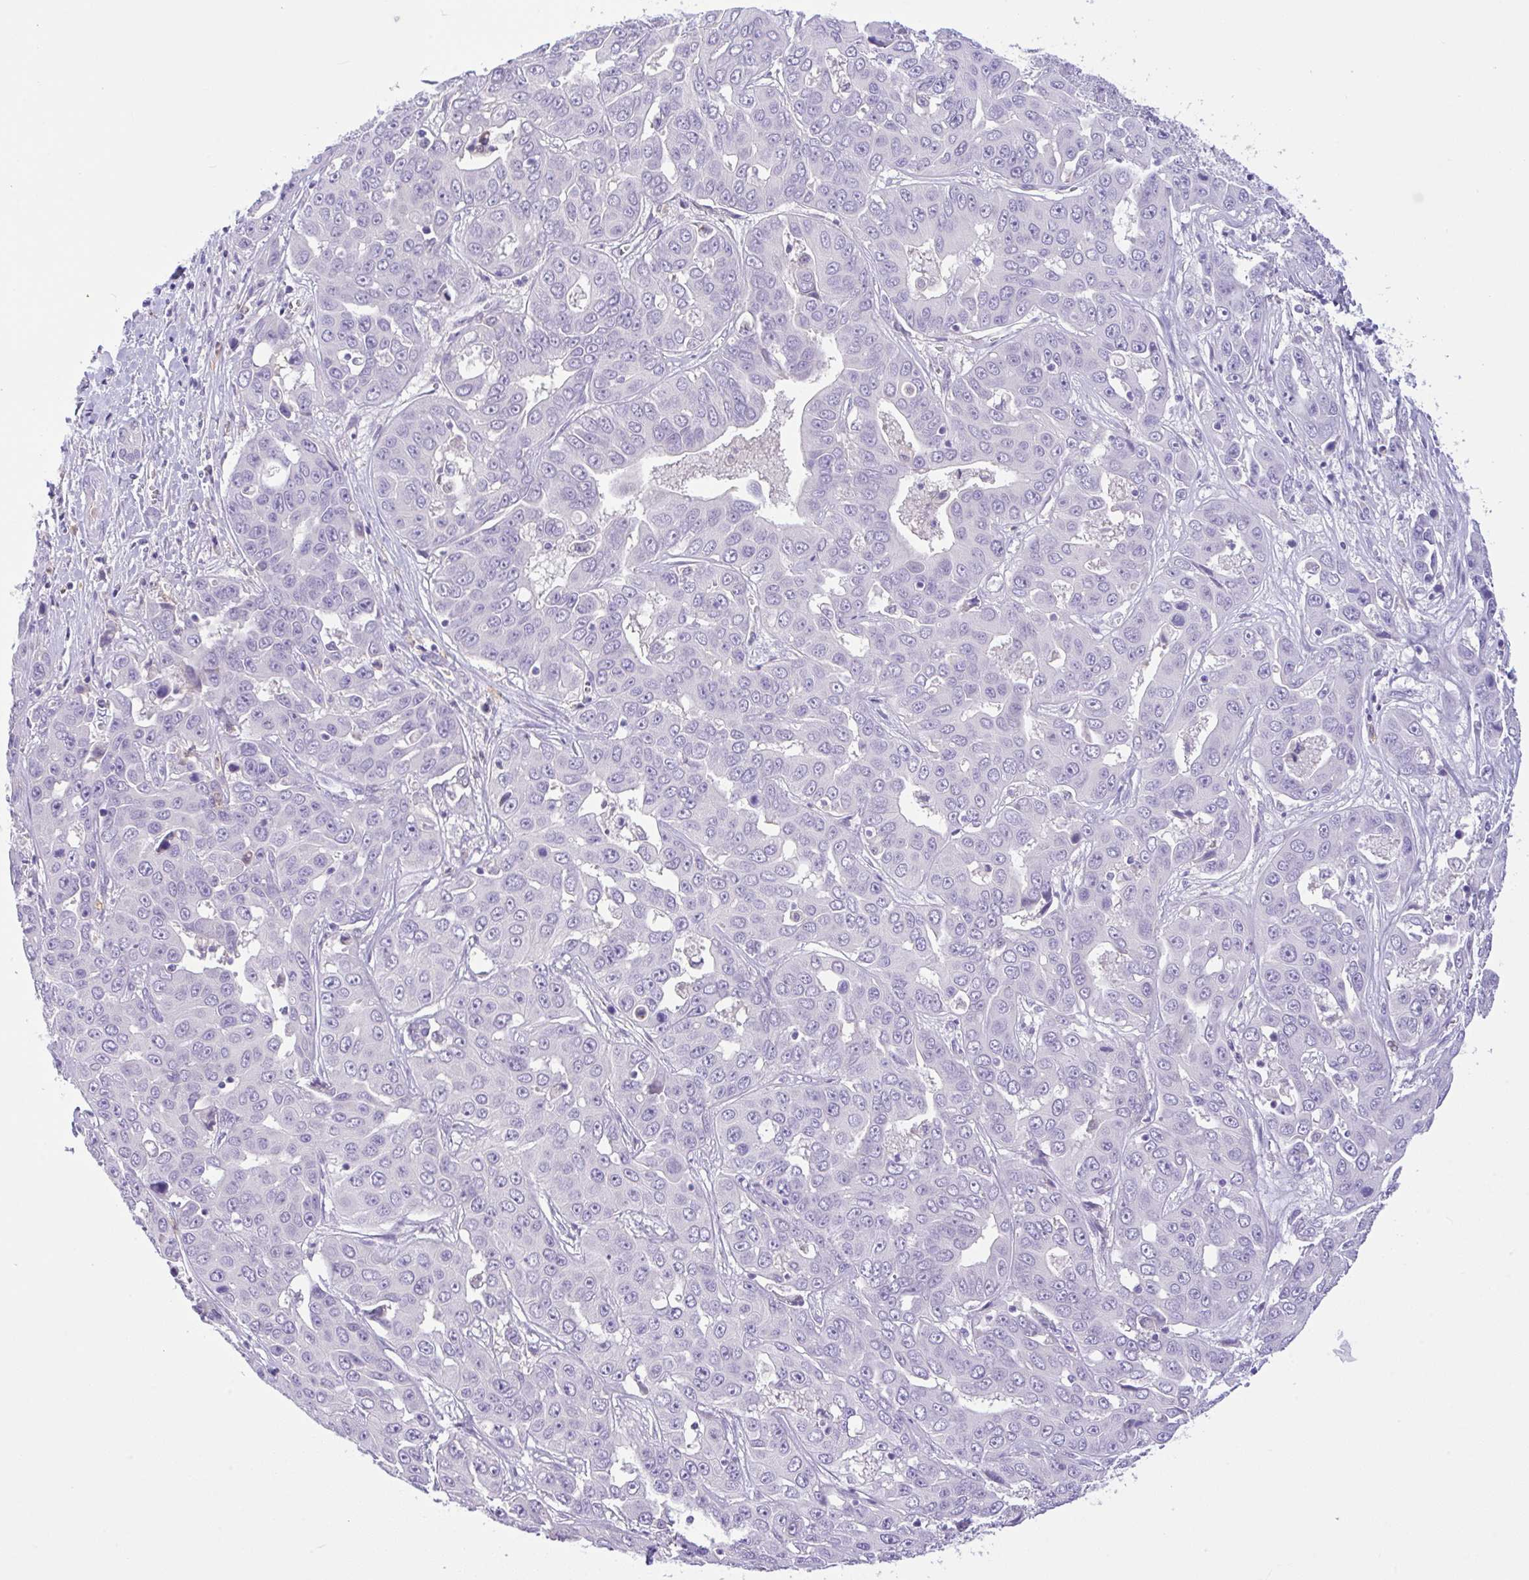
{"staining": {"intensity": "negative", "quantity": "none", "location": "none"}, "tissue": "liver cancer", "cell_type": "Tumor cells", "image_type": "cancer", "snomed": [{"axis": "morphology", "description": "Cholangiocarcinoma"}, {"axis": "topography", "description": "Liver"}], "caption": "There is no significant expression in tumor cells of liver cancer.", "gene": "NCF1", "patient": {"sex": "female", "age": 52}}